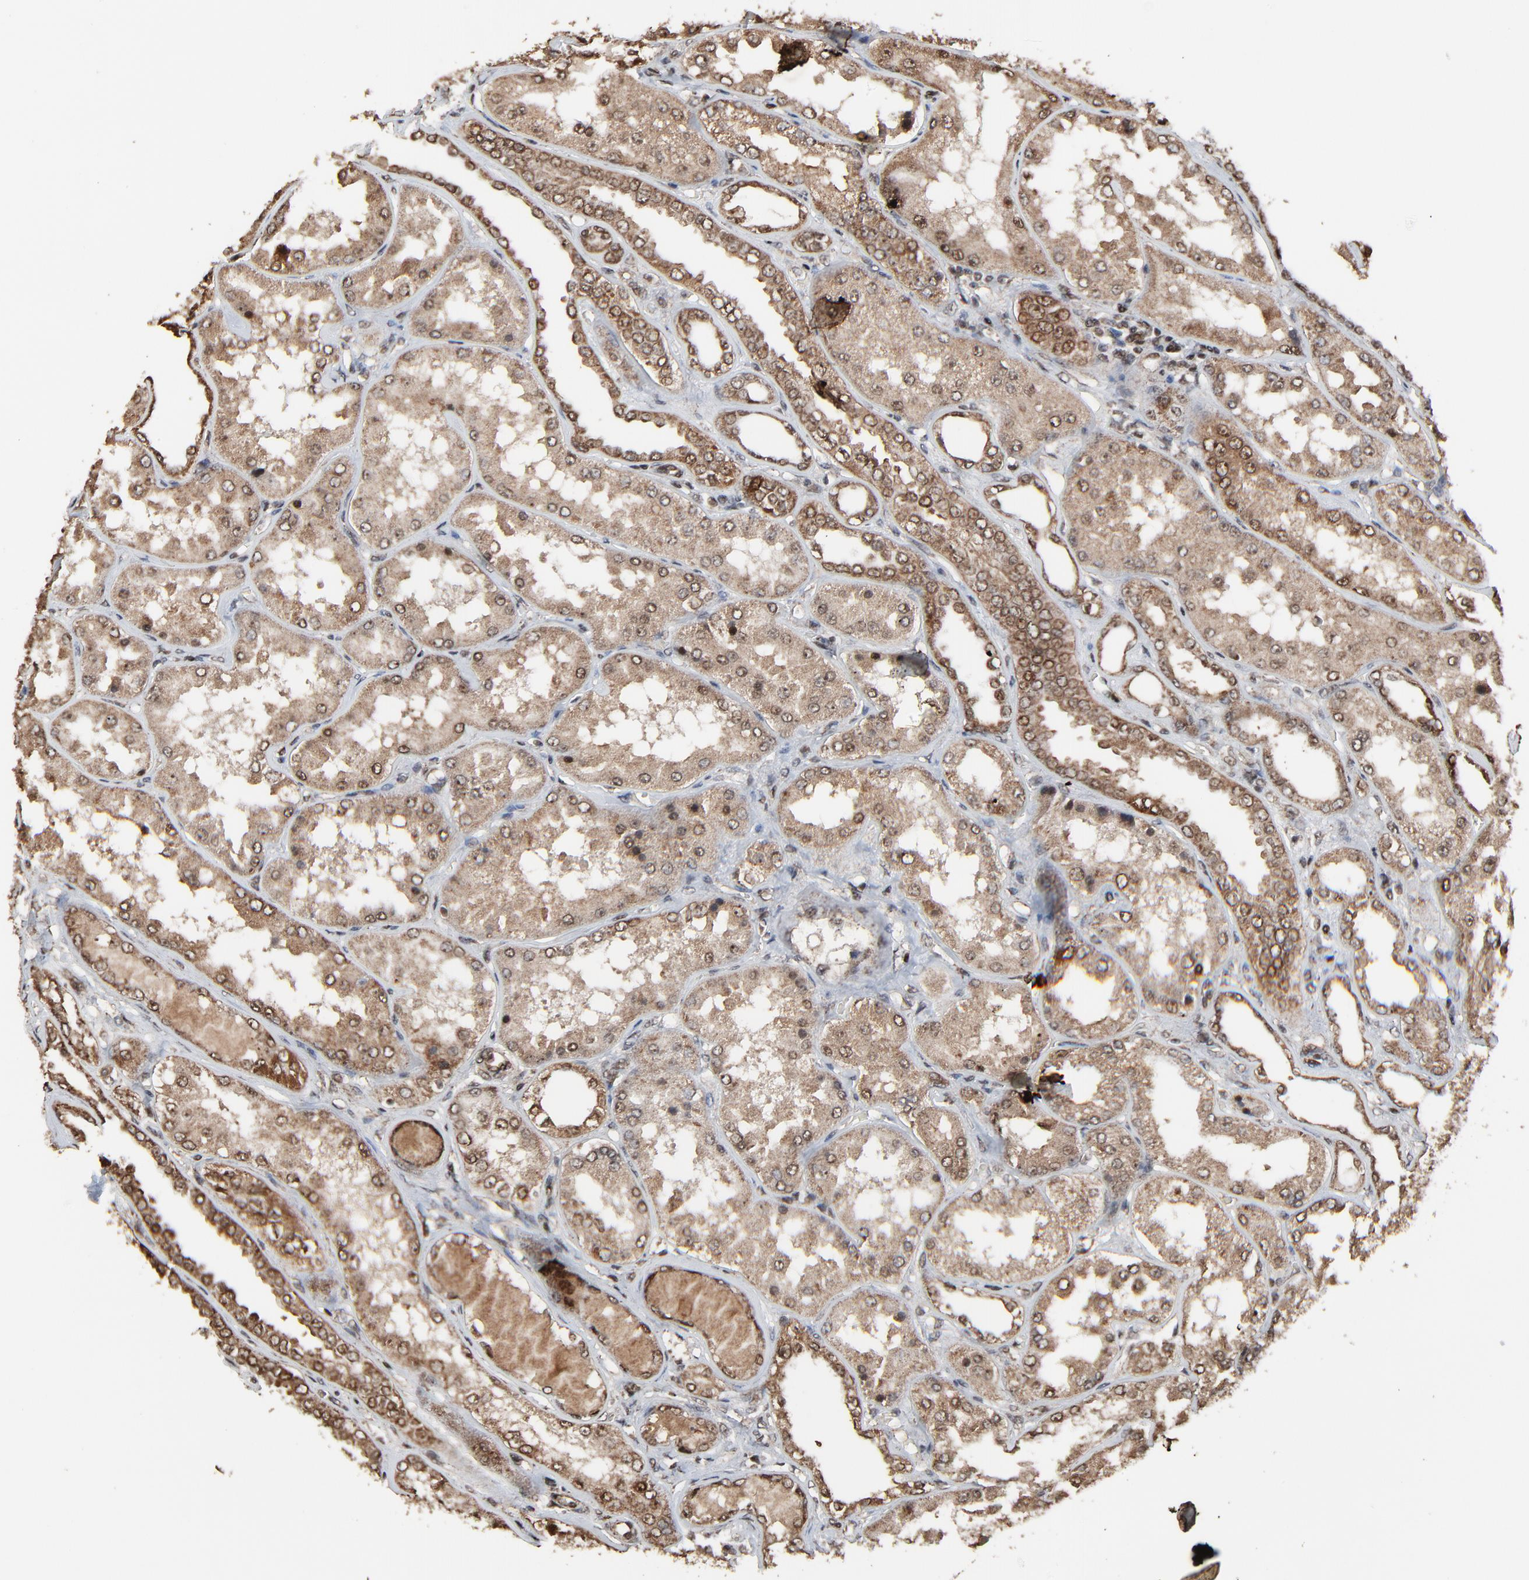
{"staining": {"intensity": "moderate", "quantity": "25%-75%", "location": "nuclear"}, "tissue": "kidney", "cell_type": "Cells in glomeruli", "image_type": "normal", "snomed": [{"axis": "morphology", "description": "Normal tissue, NOS"}, {"axis": "topography", "description": "Kidney"}], "caption": "Protein staining of benign kidney reveals moderate nuclear positivity in about 25%-75% of cells in glomeruli. (Brightfield microscopy of DAB IHC at high magnification).", "gene": "RHOJ", "patient": {"sex": "female", "age": 56}}